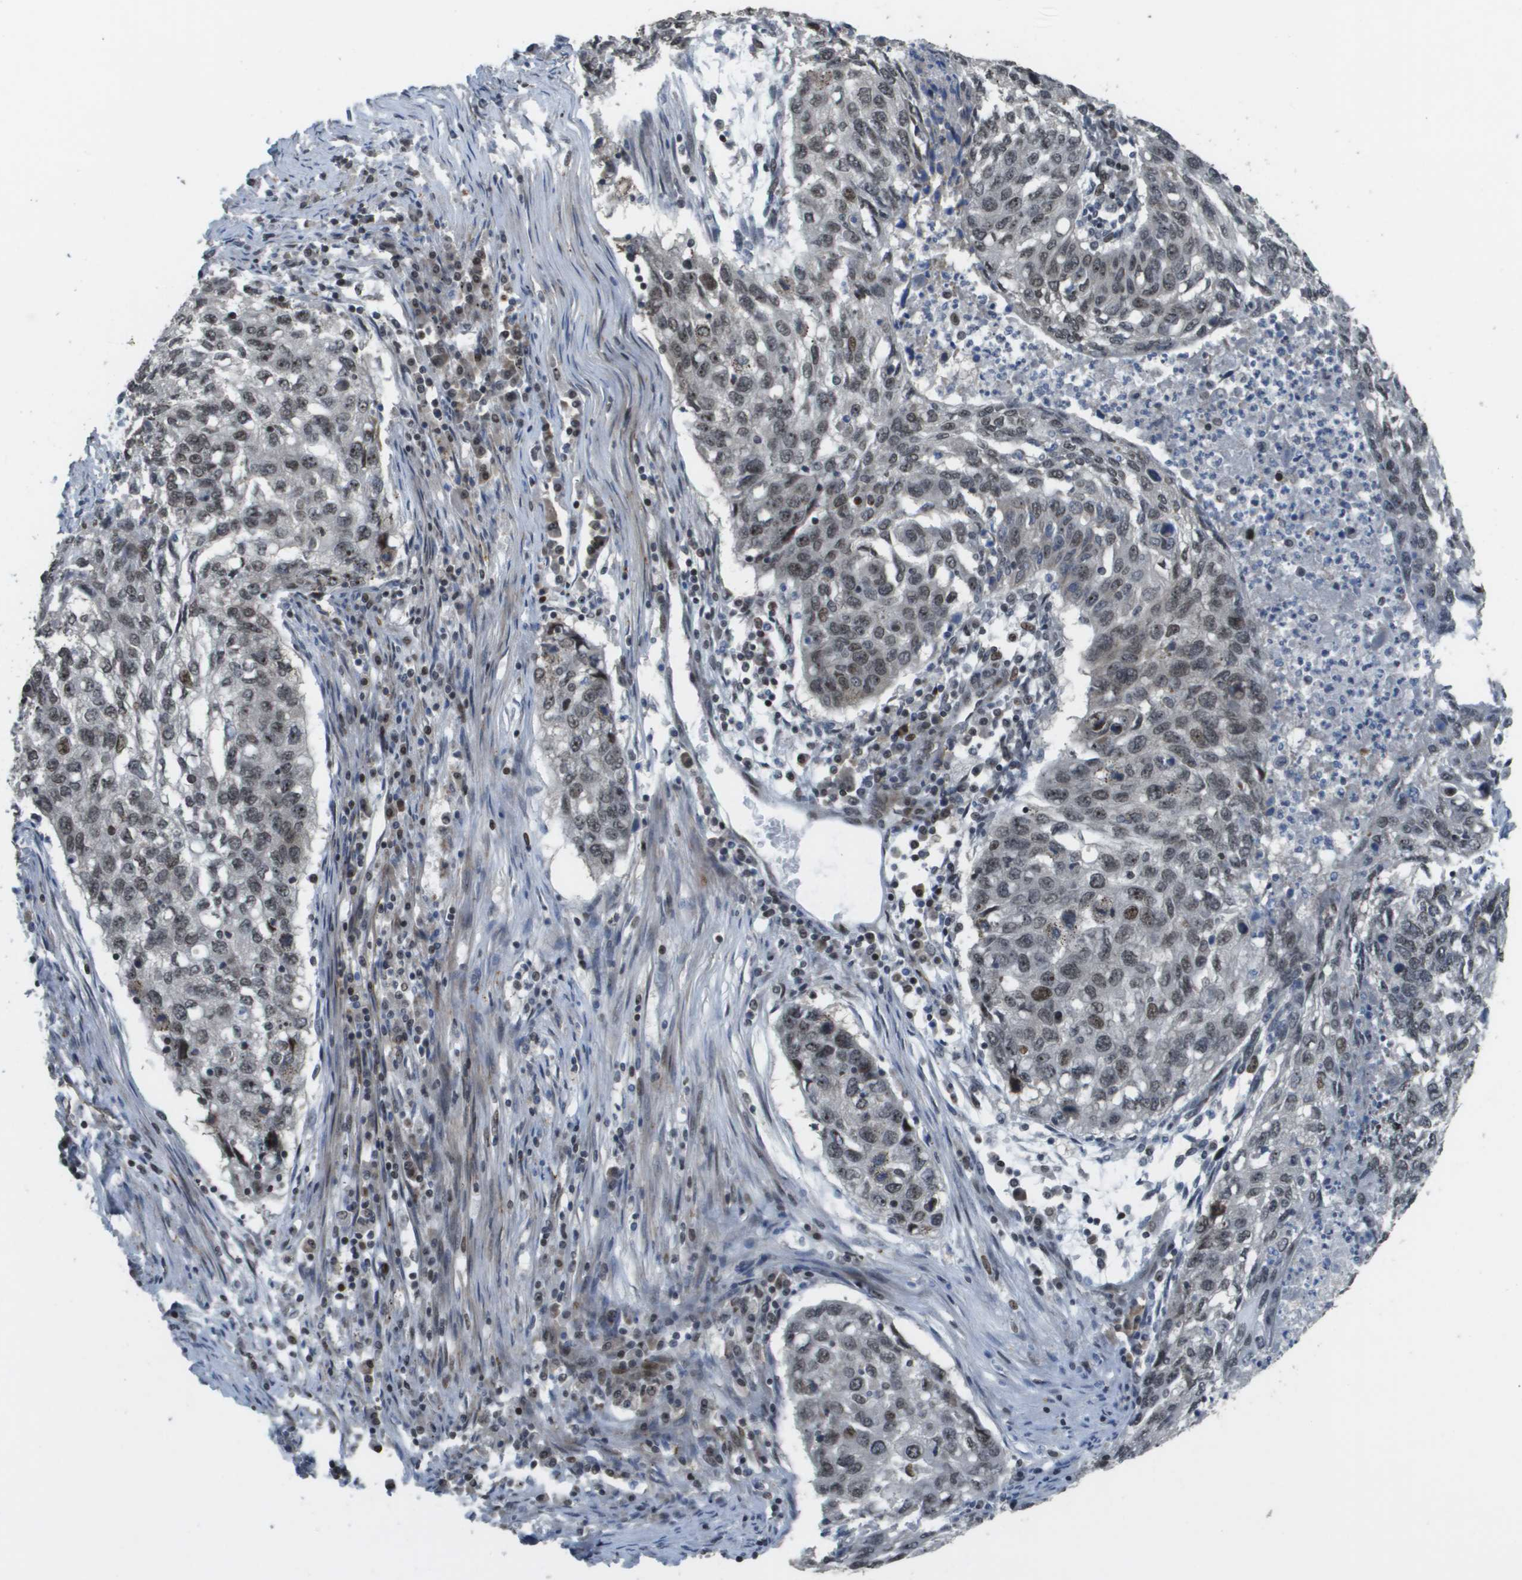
{"staining": {"intensity": "weak", "quantity": ">75%", "location": "nuclear"}, "tissue": "lung cancer", "cell_type": "Tumor cells", "image_type": "cancer", "snomed": [{"axis": "morphology", "description": "Squamous cell carcinoma, NOS"}, {"axis": "topography", "description": "Lung"}], "caption": "Lung cancer (squamous cell carcinoma) stained with immunohistochemistry exhibits weak nuclear staining in about >75% of tumor cells.", "gene": "KAT5", "patient": {"sex": "female", "age": 63}}